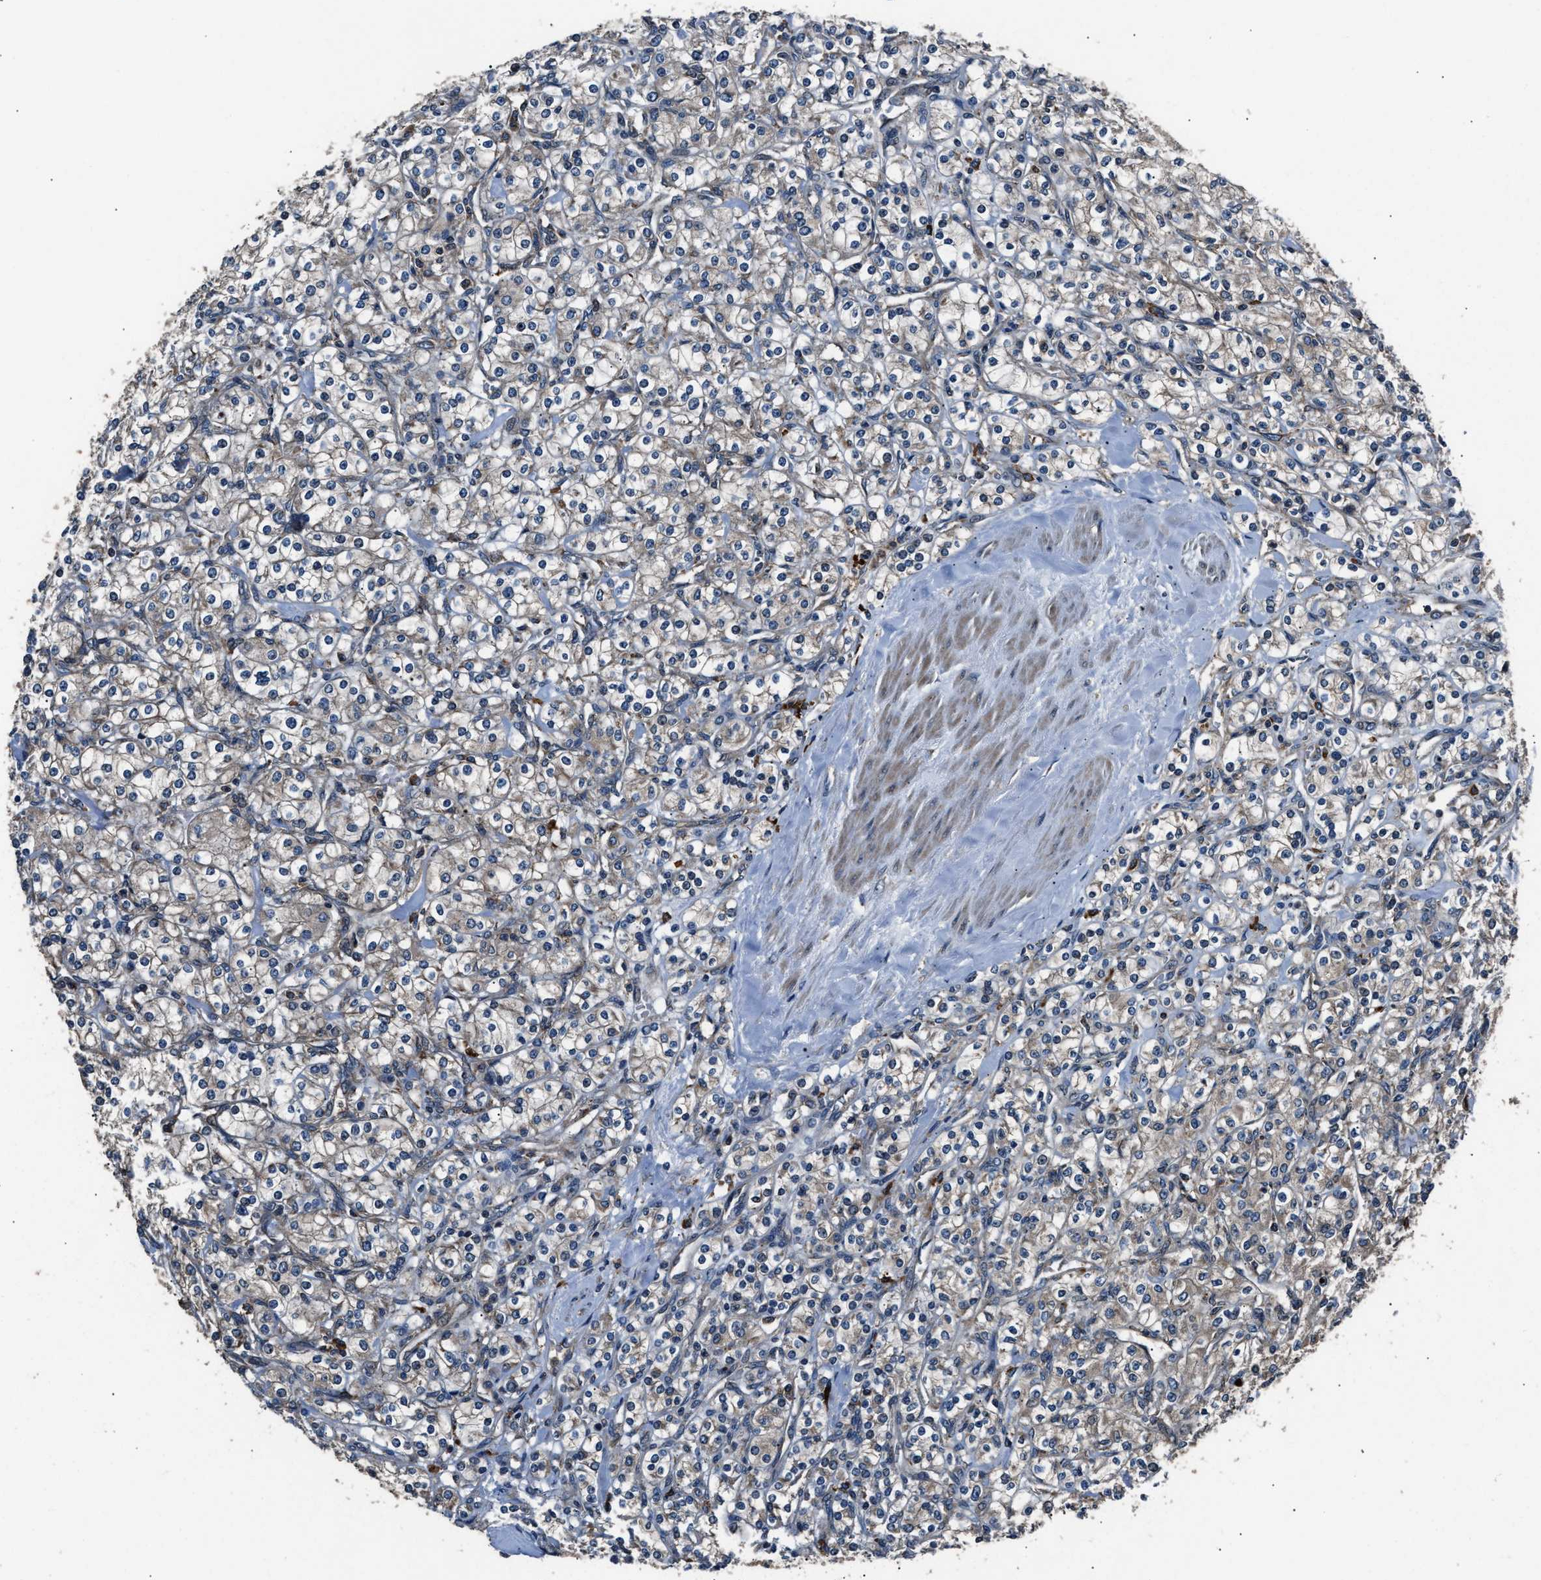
{"staining": {"intensity": "weak", "quantity": "25%-75%", "location": "cytoplasmic/membranous"}, "tissue": "renal cancer", "cell_type": "Tumor cells", "image_type": "cancer", "snomed": [{"axis": "morphology", "description": "Adenocarcinoma, NOS"}, {"axis": "topography", "description": "Kidney"}], "caption": "An immunohistochemistry histopathology image of neoplastic tissue is shown. Protein staining in brown highlights weak cytoplasmic/membranous positivity in adenocarcinoma (renal) within tumor cells.", "gene": "IMPDH2", "patient": {"sex": "male", "age": 77}}